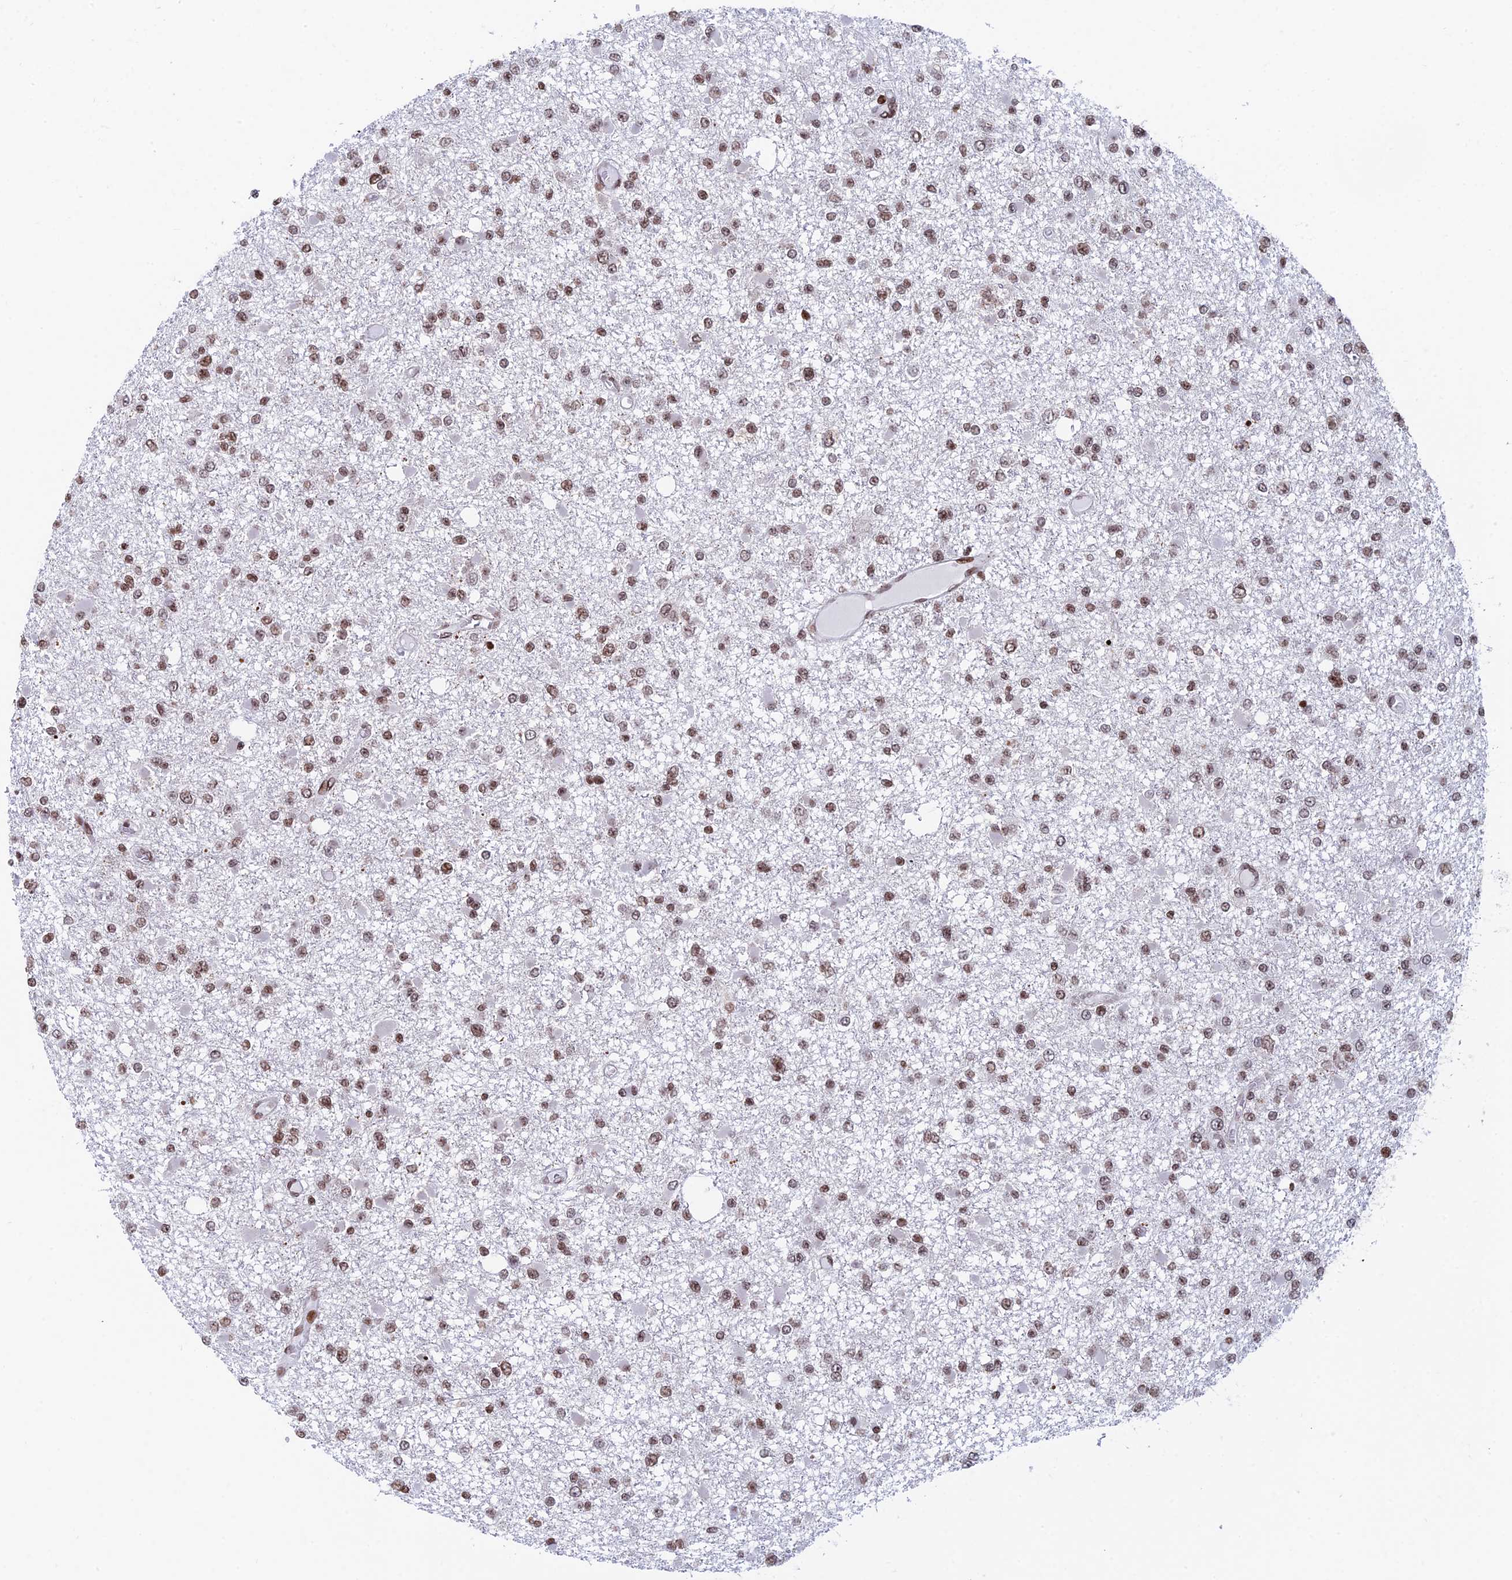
{"staining": {"intensity": "moderate", "quantity": ">75%", "location": "nuclear"}, "tissue": "glioma", "cell_type": "Tumor cells", "image_type": "cancer", "snomed": [{"axis": "morphology", "description": "Glioma, malignant, Low grade"}, {"axis": "topography", "description": "Brain"}], "caption": "Human malignant low-grade glioma stained for a protein (brown) displays moderate nuclear positive expression in approximately >75% of tumor cells.", "gene": "RPAP1", "patient": {"sex": "female", "age": 22}}